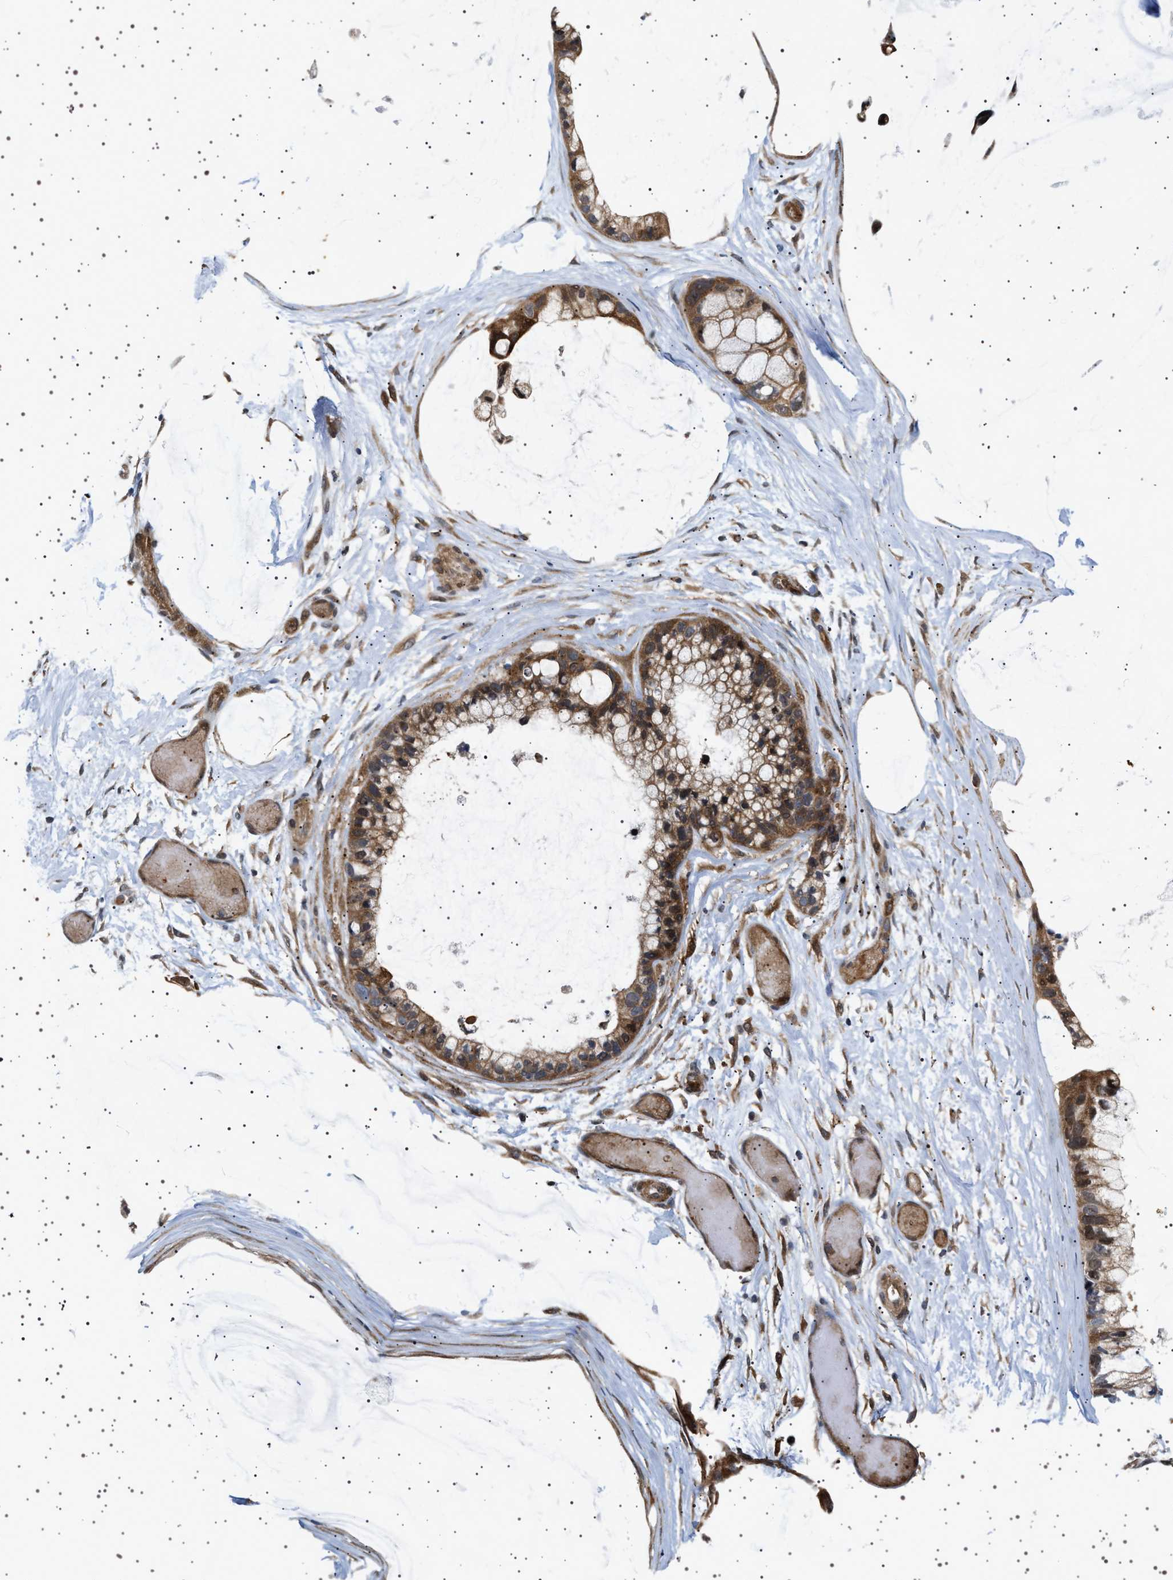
{"staining": {"intensity": "moderate", "quantity": ">75%", "location": "cytoplasmic/membranous"}, "tissue": "ovarian cancer", "cell_type": "Tumor cells", "image_type": "cancer", "snomed": [{"axis": "morphology", "description": "Cystadenocarcinoma, mucinous, NOS"}, {"axis": "topography", "description": "Ovary"}], "caption": "The immunohistochemical stain labels moderate cytoplasmic/membranous expression in tumor cells of ovarian cancer (mucinous cystadenocarcinoma) tissue.", "gene": "BAG3", "patient": {"sex": "female", "age": 39}}